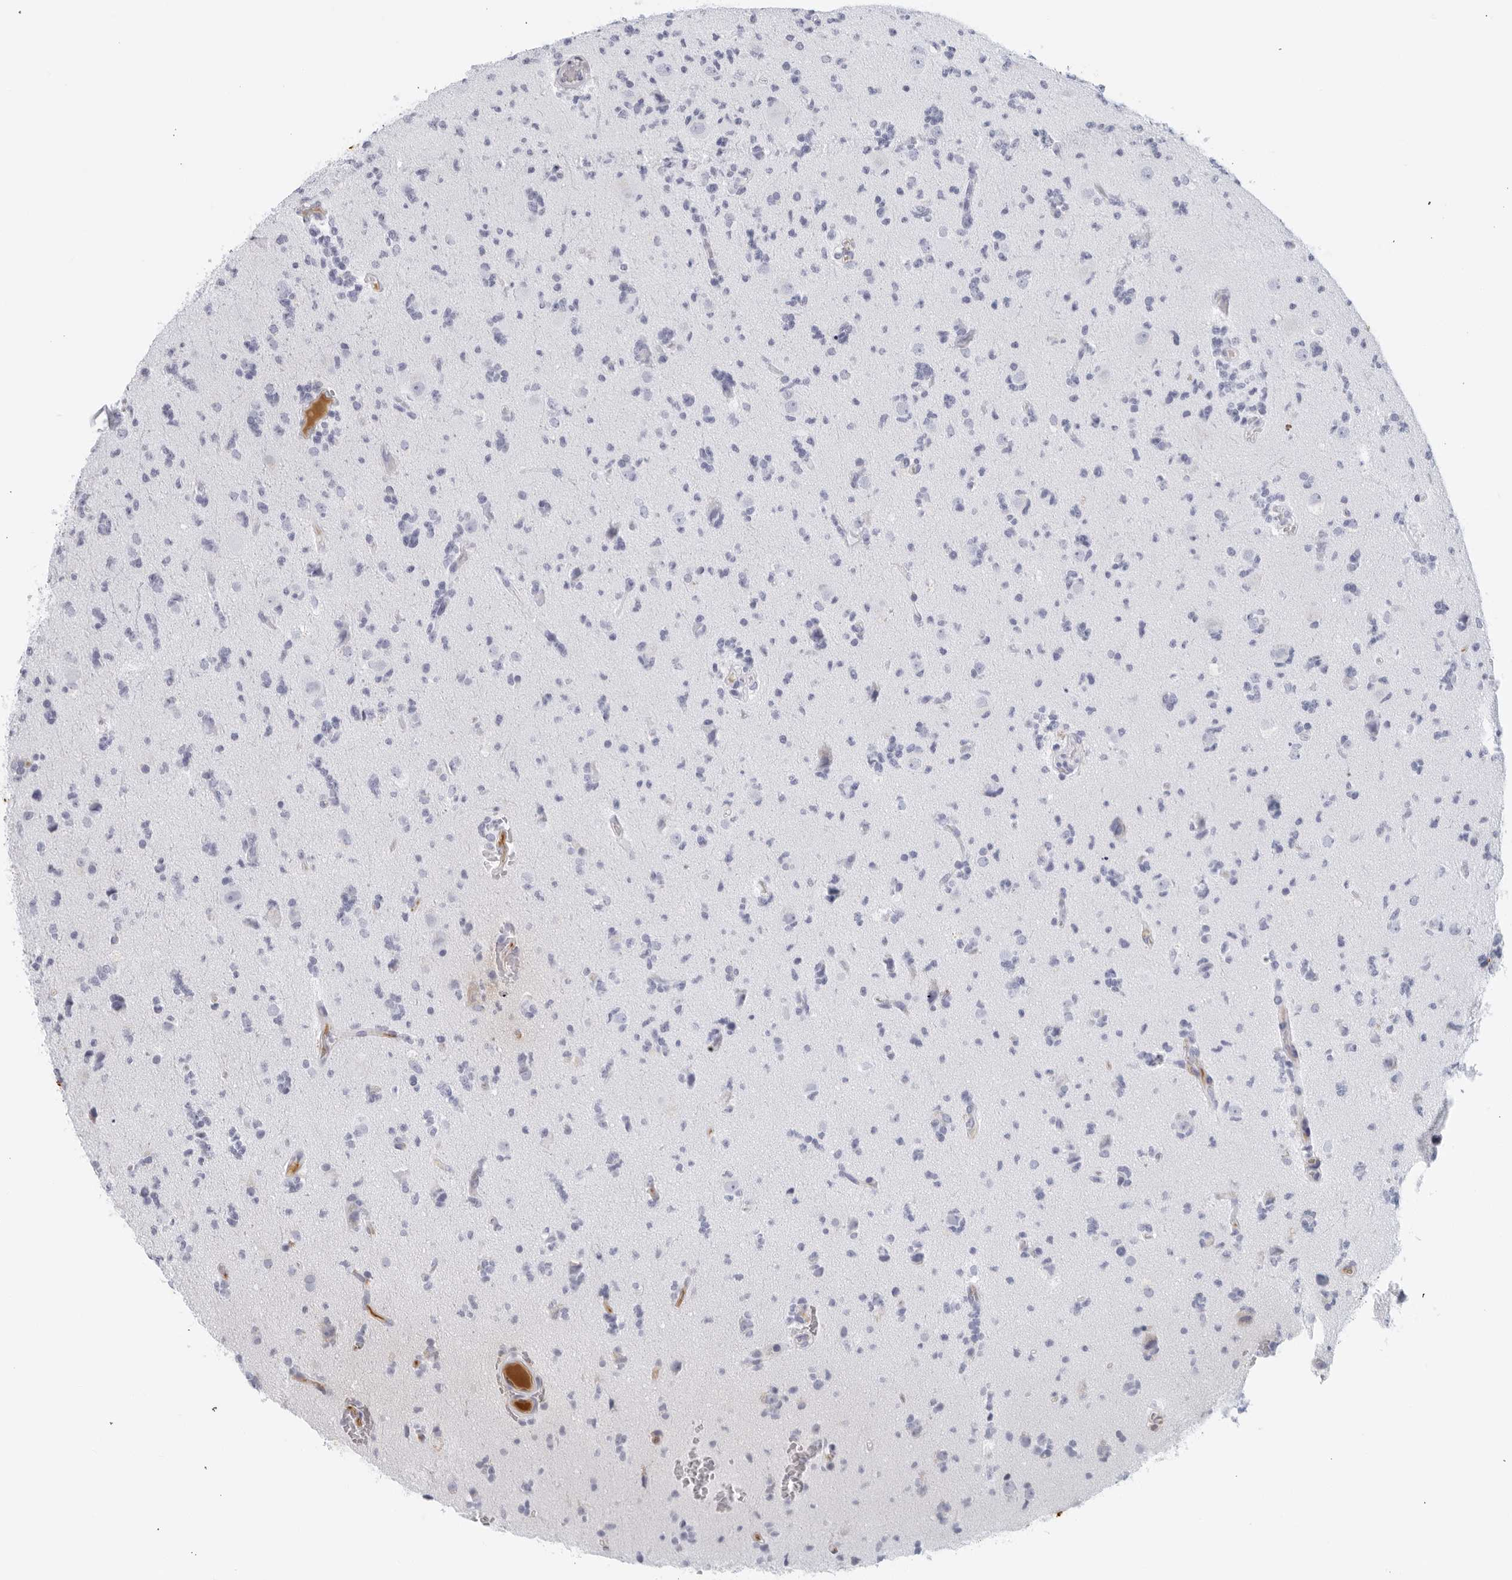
{"staining": {"intensity": "negative", "quantity": "none", "location": "none"}, "tissue": "glioma", "cell_type": "Tumor cells", "image_type": "cancer", "snomed": [{"axis": "morphology", "description": "Glioma, malignant, High grade"}, {"axis": "topography", "description": "Brain"}], "caption": "The histopathology image demonstrates no significant positivity in tumor cells of glioma. (DAB (3,3'-diaminobenzidine) immunohistochemistry (IHC) visualized using brightfield microscopy, high magnification).", "gene": "FGG", "patient": {"sex": "female", "age": 62}}